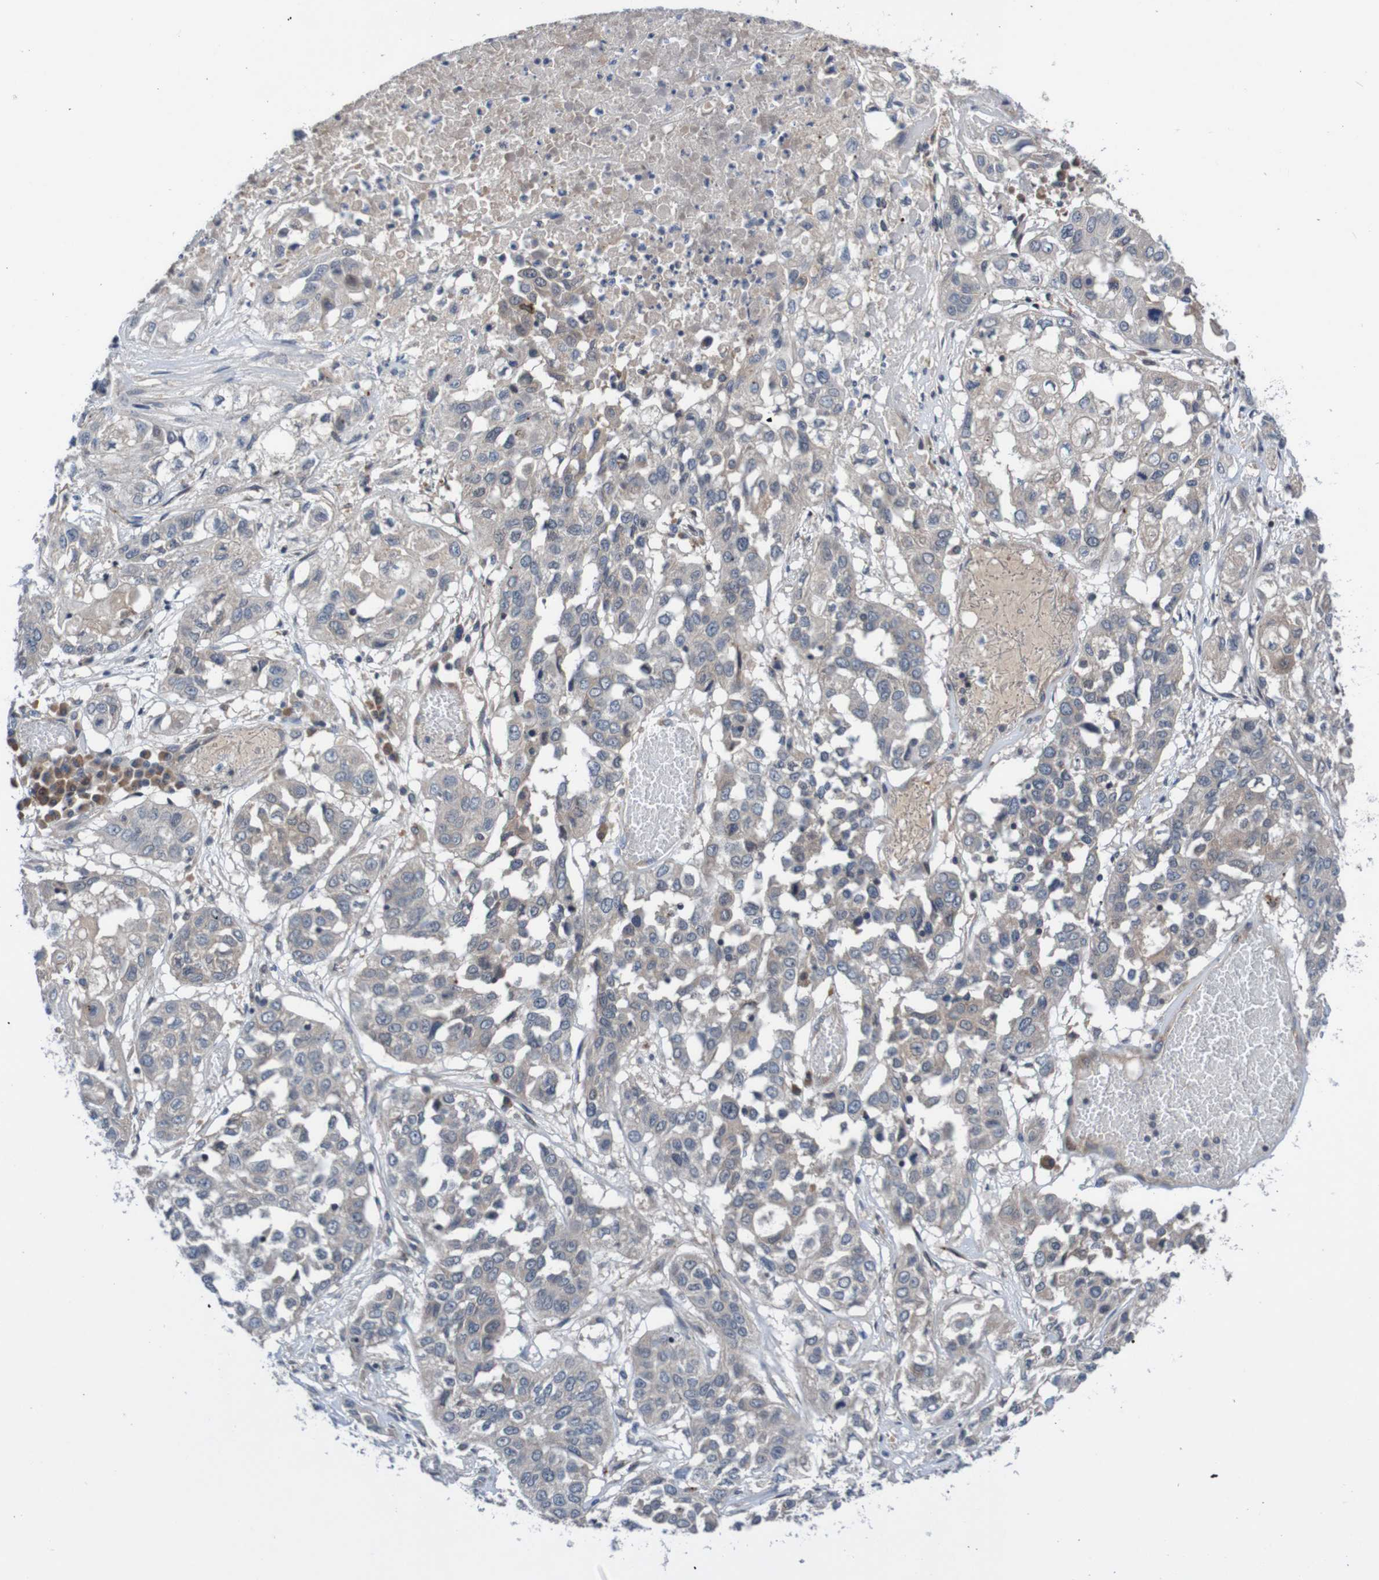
{"staining": {"intensity": "weak", "quantity": "<25%", "location": "cytoplasmic/membranous"}, "tissue": "lung cancer", "cell_type": "Tumor cells", "image_type": "cancer", "snomed": [{"axis": "morphology", "description": "Squamous cell carcinoma, NOS"}, {"axis": "topography", "description": "Lung"}], "caption": "Micrograph shows no protein staining in tumor cells of squamous cell carcinoma (lung) tissue.", "gene": "CPED1", "patient": {"sex": "male", "age": 71}}